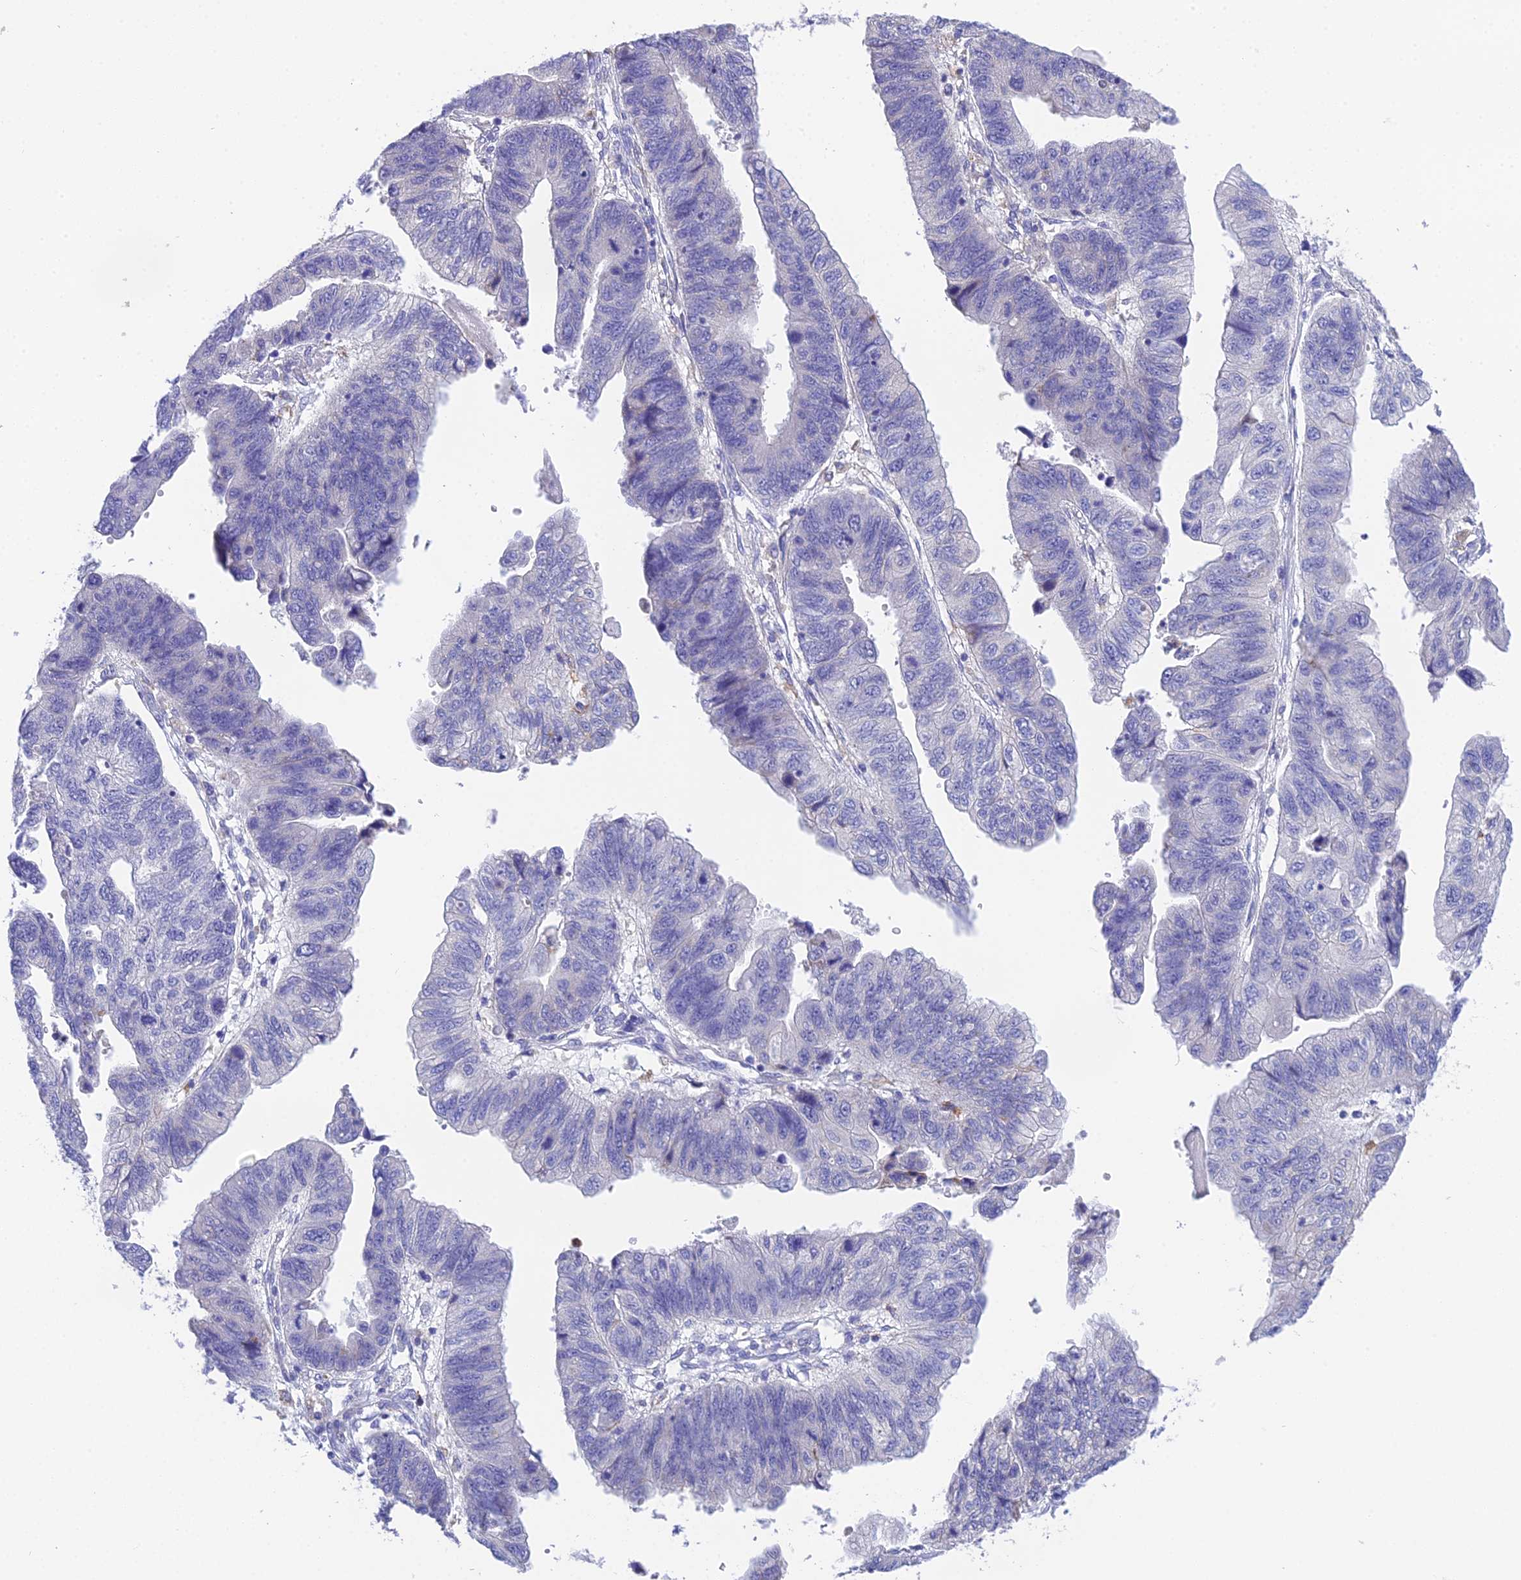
{"staining": {"intensity": "negative", "quantity": "none", "location": "none"}, "tissue": "stomach cancer", "cell_type": "Tumor cells", "image_type": "cancer", "snomed": [{"axis": "morphology", "description": "Adenocarcinoma, NOS"}, {"axis": "topography", "description": "Stomach"}], "caption": "High magnification brightfield microscopy of stomach cancer (adenocarcinoma) stained with DAB (3,3'-diaminobenzidine) (brown) and counterstained with hematoxylin (blue): tumor cells show no significant expression.", "gene": "KIAA0408", "patient": {"sex": "male", "age": 59}}